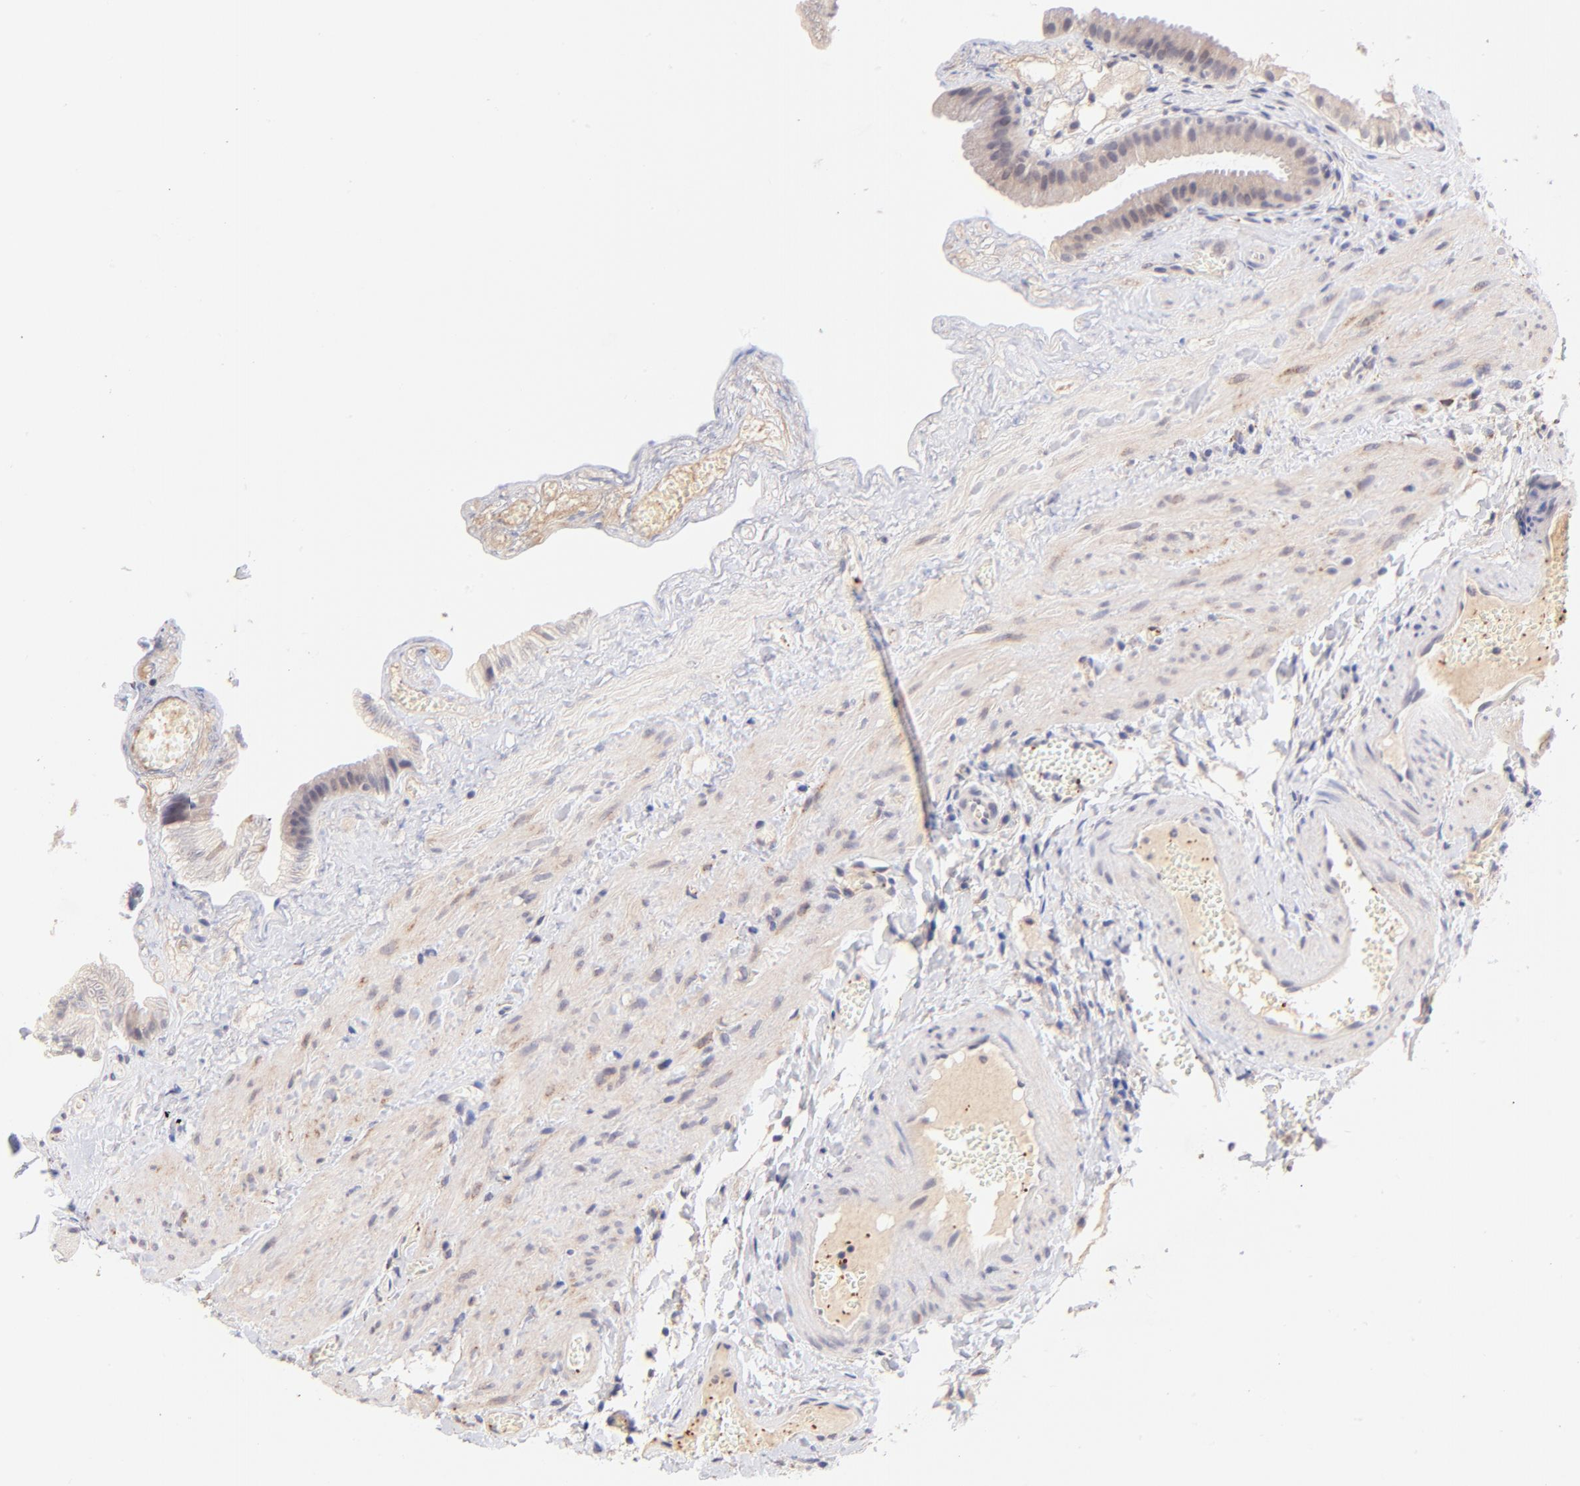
{"staining": {"intensity": "weak", "quantity": ">75%", "location": "cytoplasmic/membranous"}, "tissue": "gallbladder", "cell_type": "Glandular cells", "image_type": "normal", "snomed": [{"axis": "morphology", "description": "Normal tissue, NOS"}, {"axis": "topography", "description": "Gallbladder"}], "caption": "High-magnification brightfield microscopy of normal gallbladder stained with DAB (3,3'-diaminobenzidine) (brown) and counterstained with hematoxylin (blue). glandular cells exhibit weak cytoplasmic/membranous staining is appreciated in approximately>75% of cells.", "gene": "SPARC", "patient": {"sex": "female", "age": 24}}